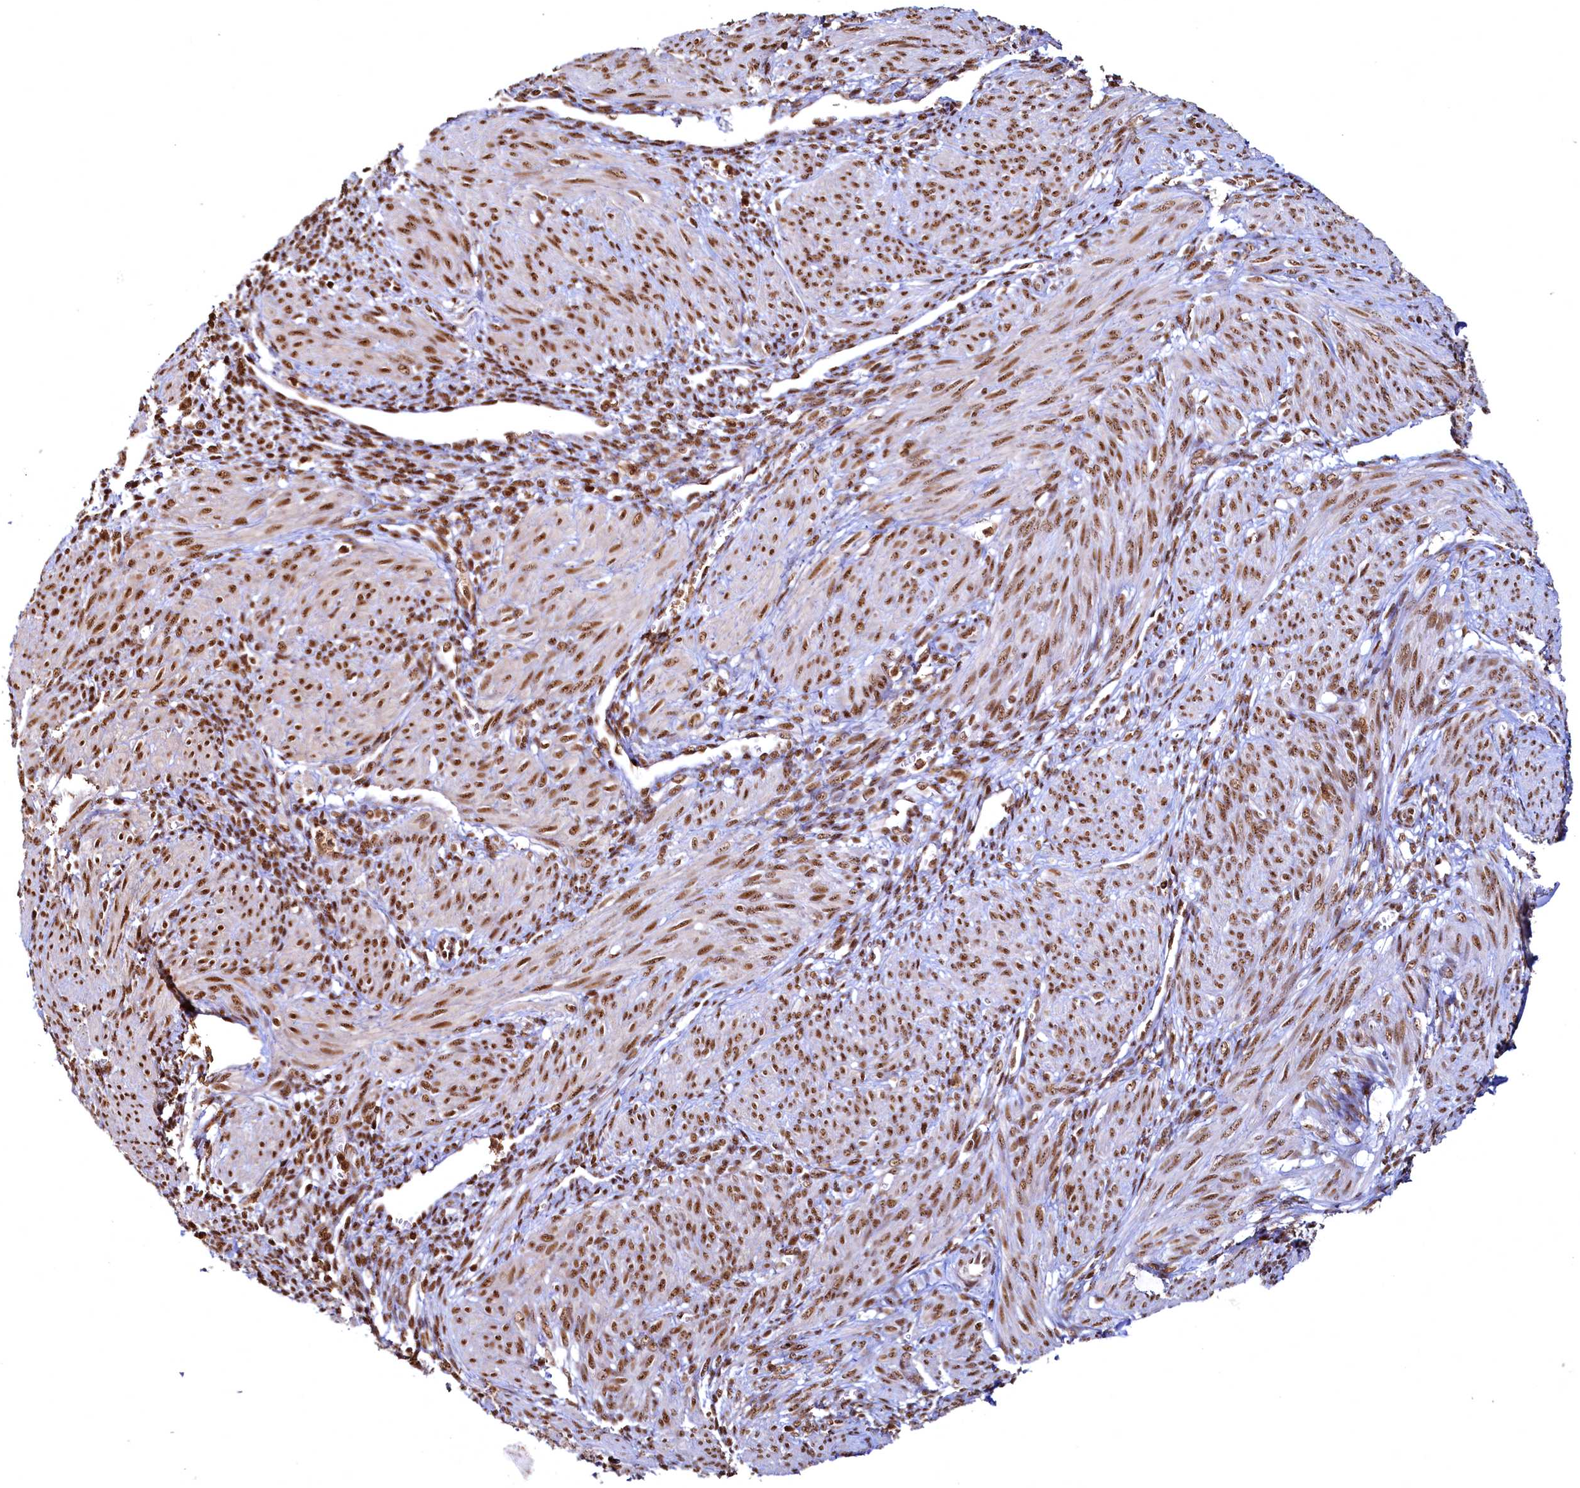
{"staining": {"intensity": "moderate", "quantity": ">75%", "location": "nuclear"}, "tissue": "smooth muscle", "cell_type": "Smooth muscle cells", "image_type": "normal", "snomed": [{"axis": "morphology", "description": "Normal tissue, NOS"}, {"axis": "topography", "description": "Smooth muscle"}], "caption": "The image displays staining of normal smooth muscle, revealing moderate nuclear protein expression (brown color) within smooth muscle cells. The staining was performed using DAB (3,3'-diaminobenzidine), with brown indicating positive protein expression. Nuclei are stained blue with hematoxylin.", "gene": "RSRC2", "patient": {"sex": "female", "age": 39}}